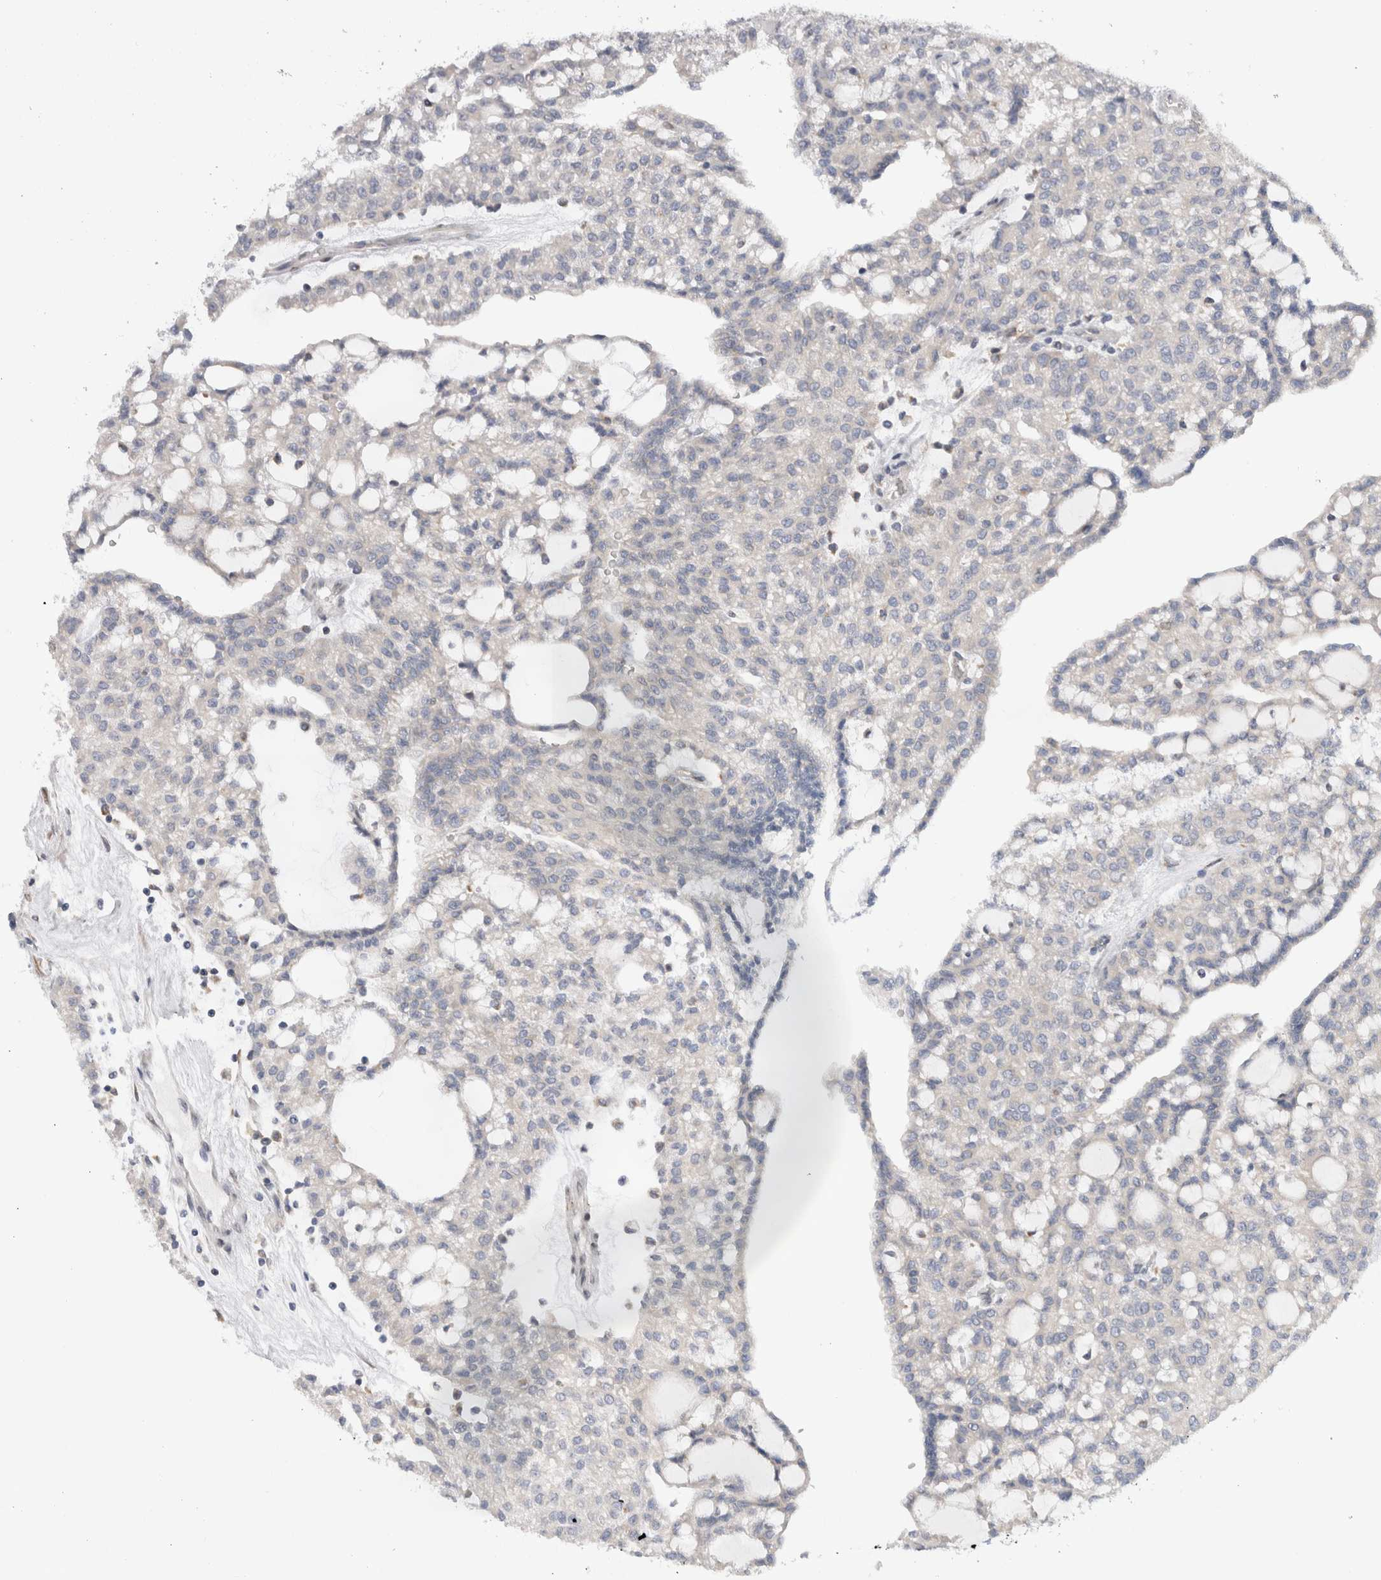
{"staining": {"intensity": "negative", "quantity": "none", "location": "none"}, "tissue": "renal cancer", "cell_type": "Tumor cells", "image_type": "cancer", "snomed": [{"axis": "morphology", "description": "Adenocarcinoma, NOS"}, {"axis": "topography", "description": "Kidney"}], "caption": "An image of human renal cancer (adenocarcinoma) is negative for staining in tumor cells.", "gene": "VCPIP1", "patient": {"sex": "male", "age": 63}}